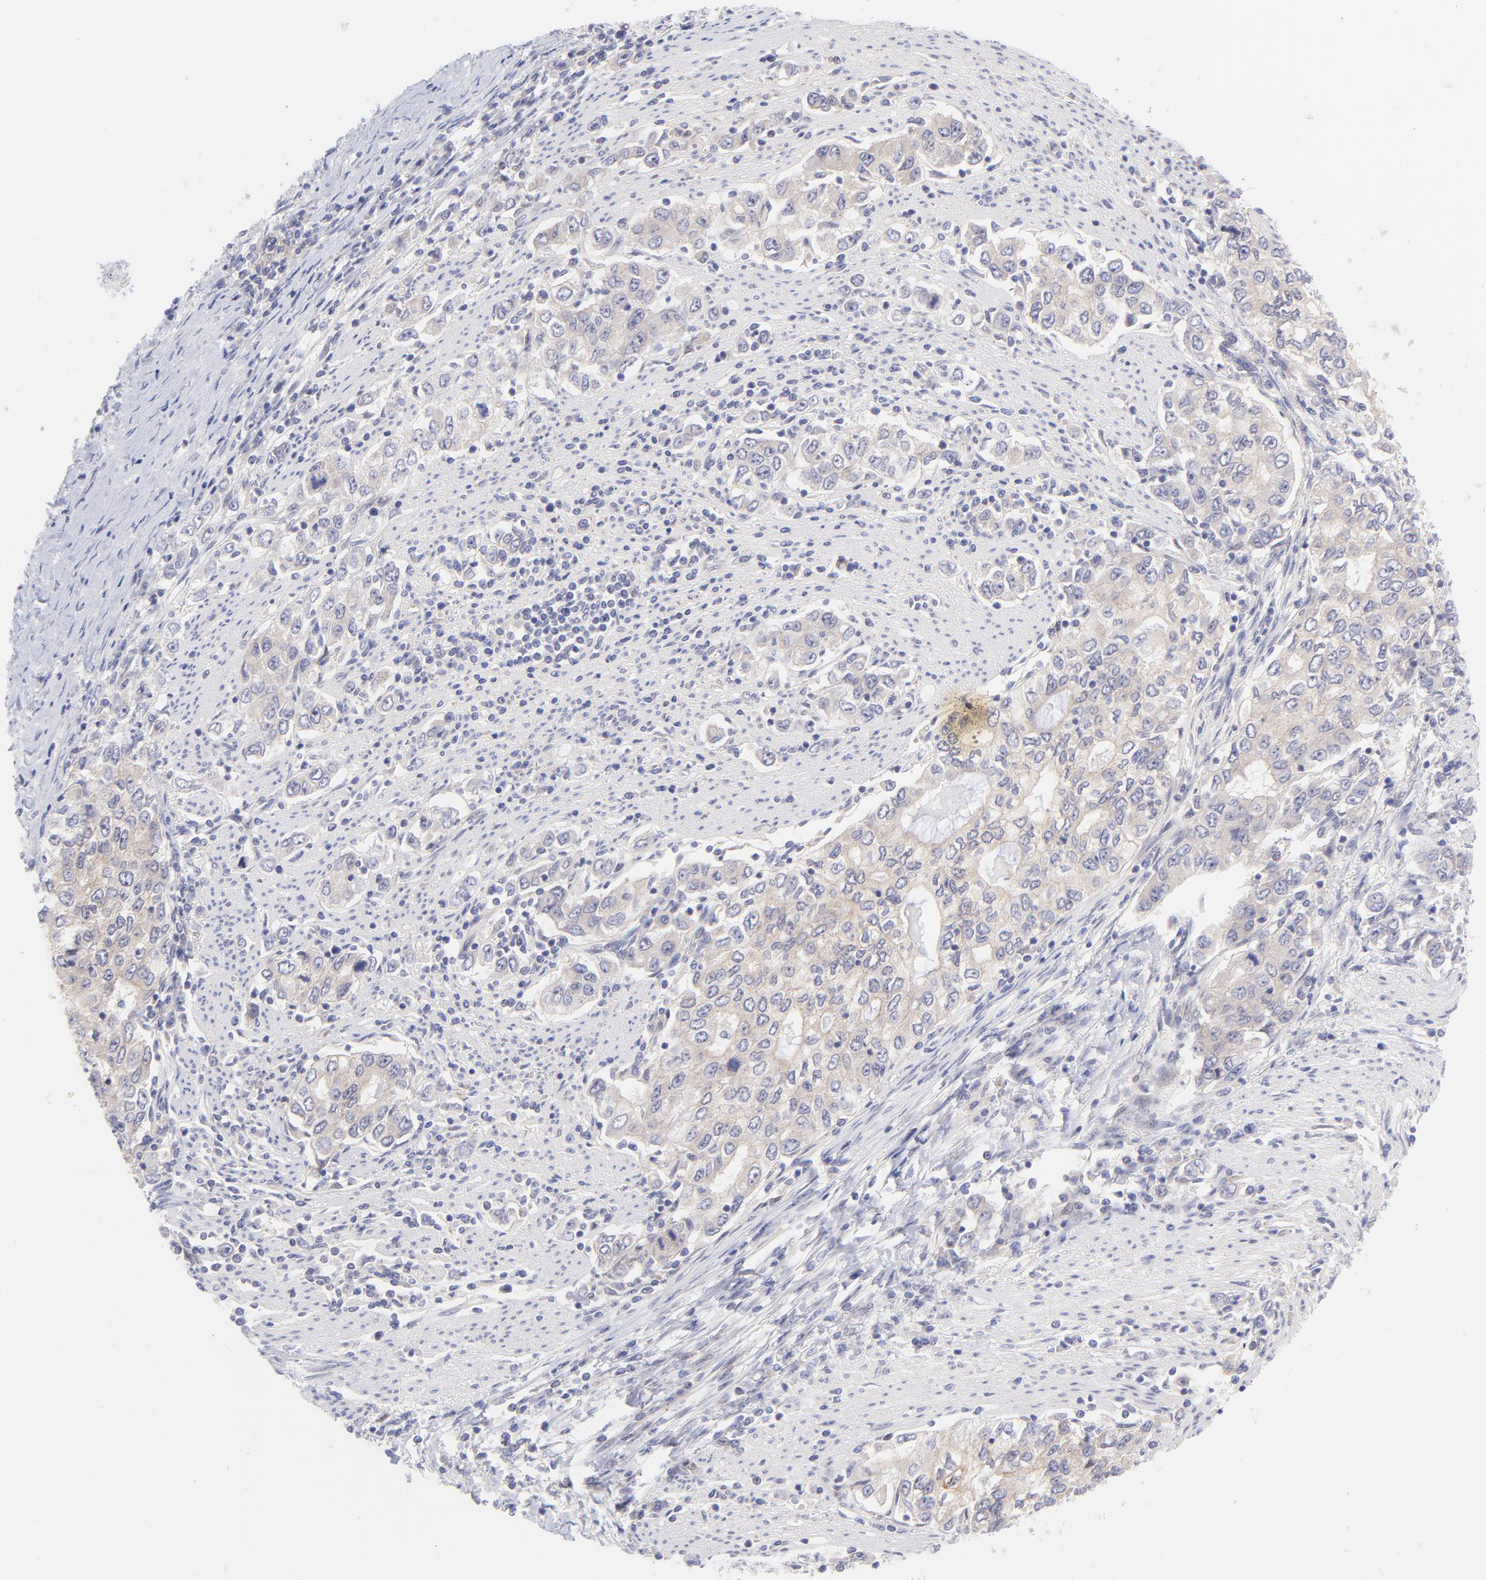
{"staining": {"intensity": "negative", "quantity": "none", "location": "none"}, "tissue": "stomach cancer", "cell_type": "Tumor cells", "image_type": "cancer", "snomed": [{"axis": "morphology", "description": "Adenocarcinoma, NOS"}, {"axis": "topography", "description": "Stomach, lower"}], "caption": "Immunohistochemical staining of stomach adenocarcinoma shows no significant expression in tumor cells.", "gene": "PBDC1", "patient": {"sex": "female", "age": 72}}